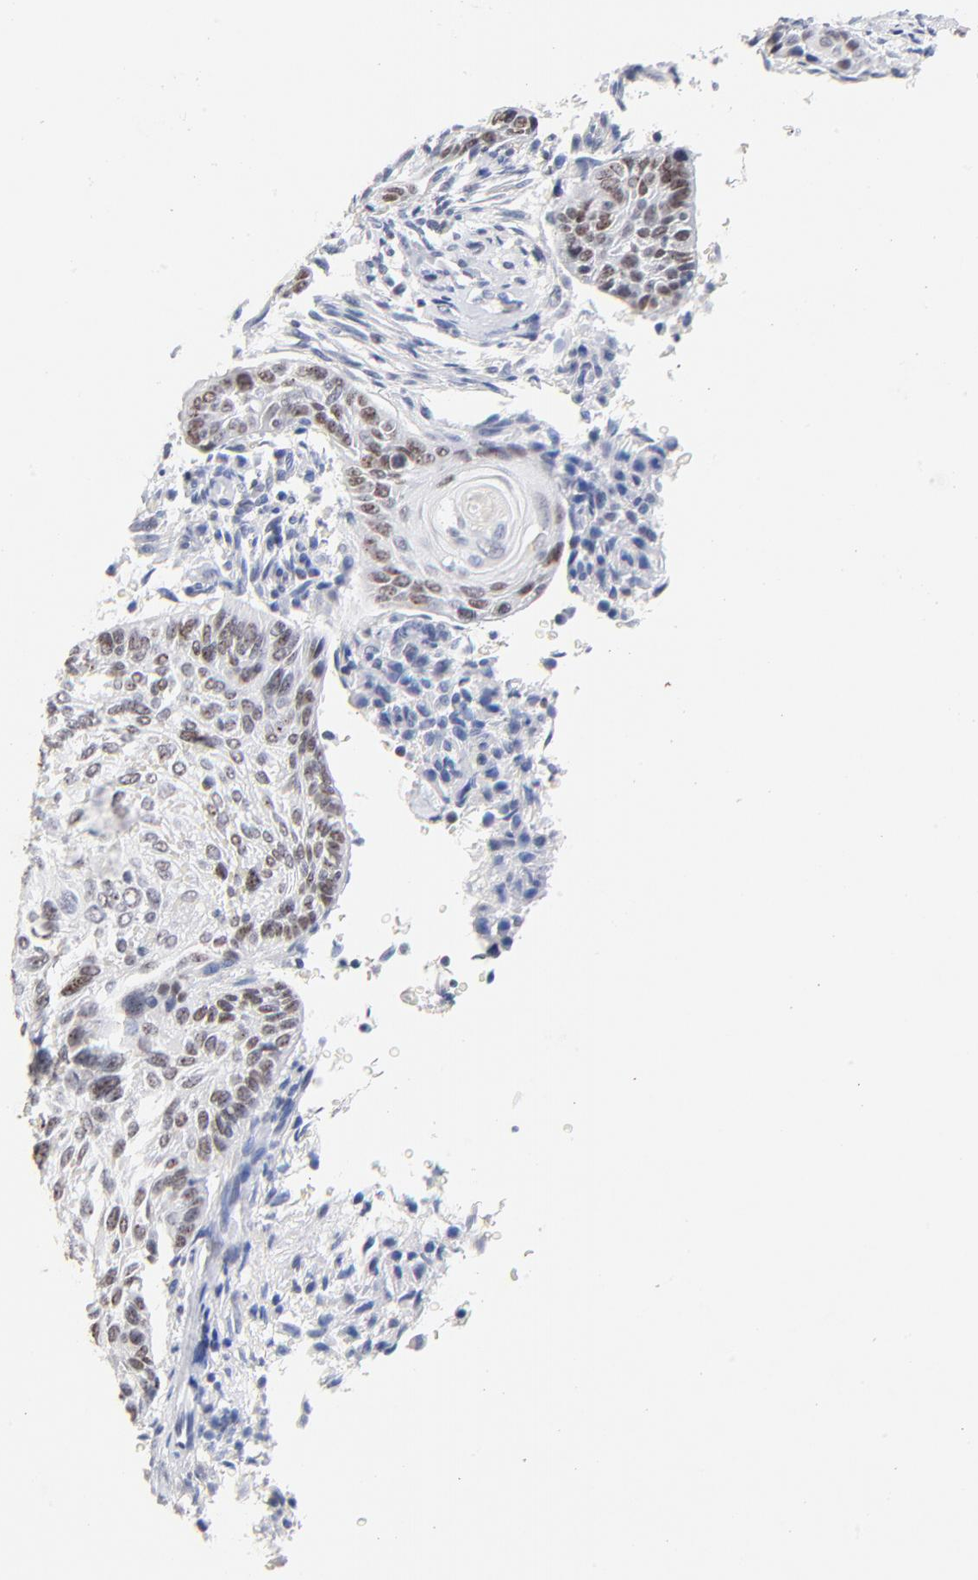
{"staining": {"intensity": "weak", "quantity": "25%-75%", "location": "nuclear"}, "tissue": "cervical cancer", "cell_type": "Tumor cells", "image_type": "cancer", "snomed": [{"axis": "morphology", "description": "Squamous cell carcinoma, NOS"}, {"axis": "topography", "description": "Cervix"}], "caption": "This is a micrograph of IHC staining of cervical cancer, which shows weak staining in the nuclear of tumor cells.", "gene": "ORC2", "patient": {"sex": "female", "age": 33}}